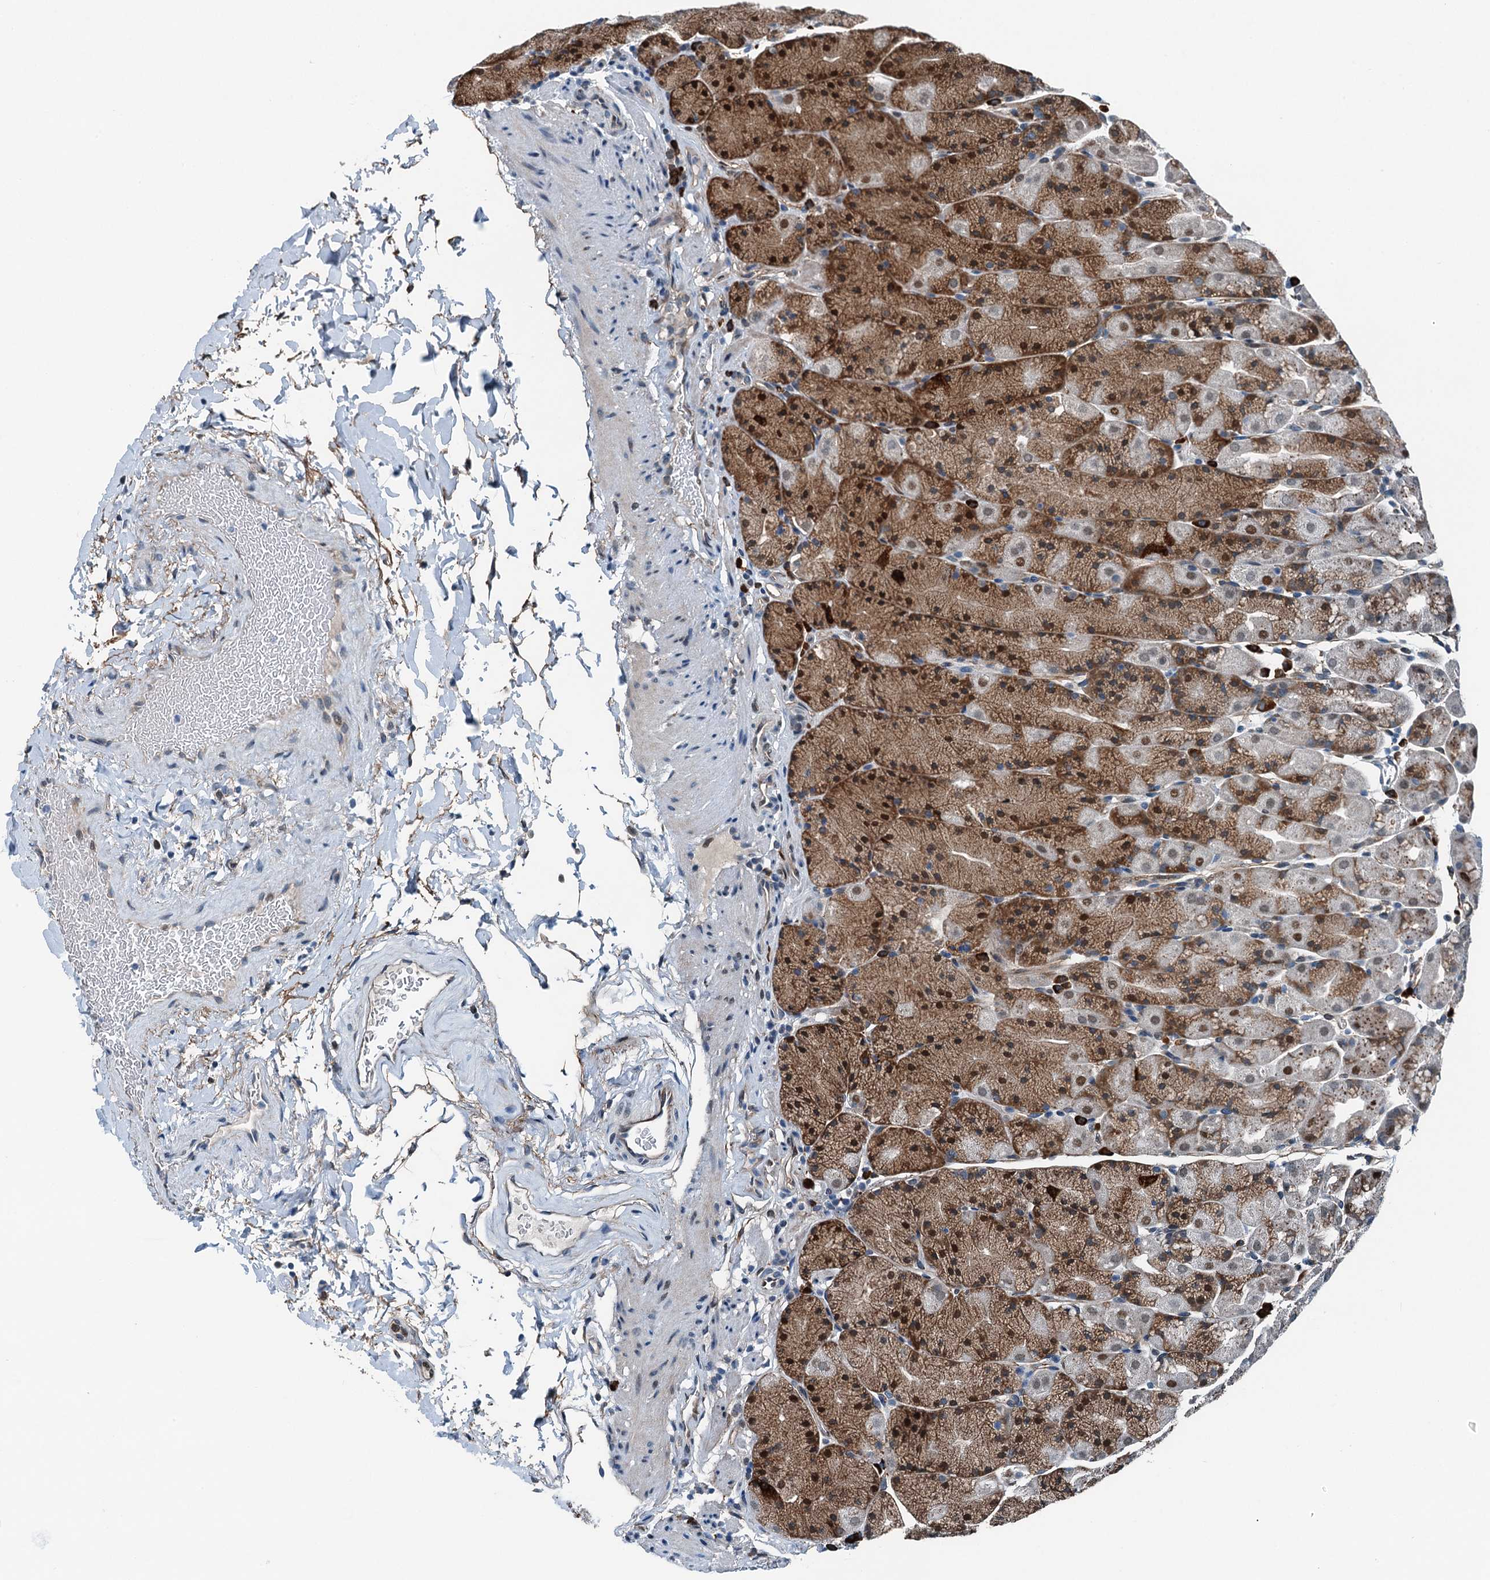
{"staining": {"intensity": "strong", "quantity": ">75%", "location": "cytoplasmic/membranous,nuclear"}, "tissue": "stomach", "cell_type": "Glandular cells", "image_type": "normal", "snomed": [{"axis": "morphology", "description": "Normal tissue, NOS"}, {"axis": "topography", "description": "Stomach, upper"}, {"axis": "topography", "description": "Stomach, lower"}], "caption": "Protein staining shows strong cytoplasmic/membranous,nuclear positivity in approximately >75% of glandular cells in benign stomach.", "gene": "TAMALIN", "patient": {"sex": "male", "age": 67}}